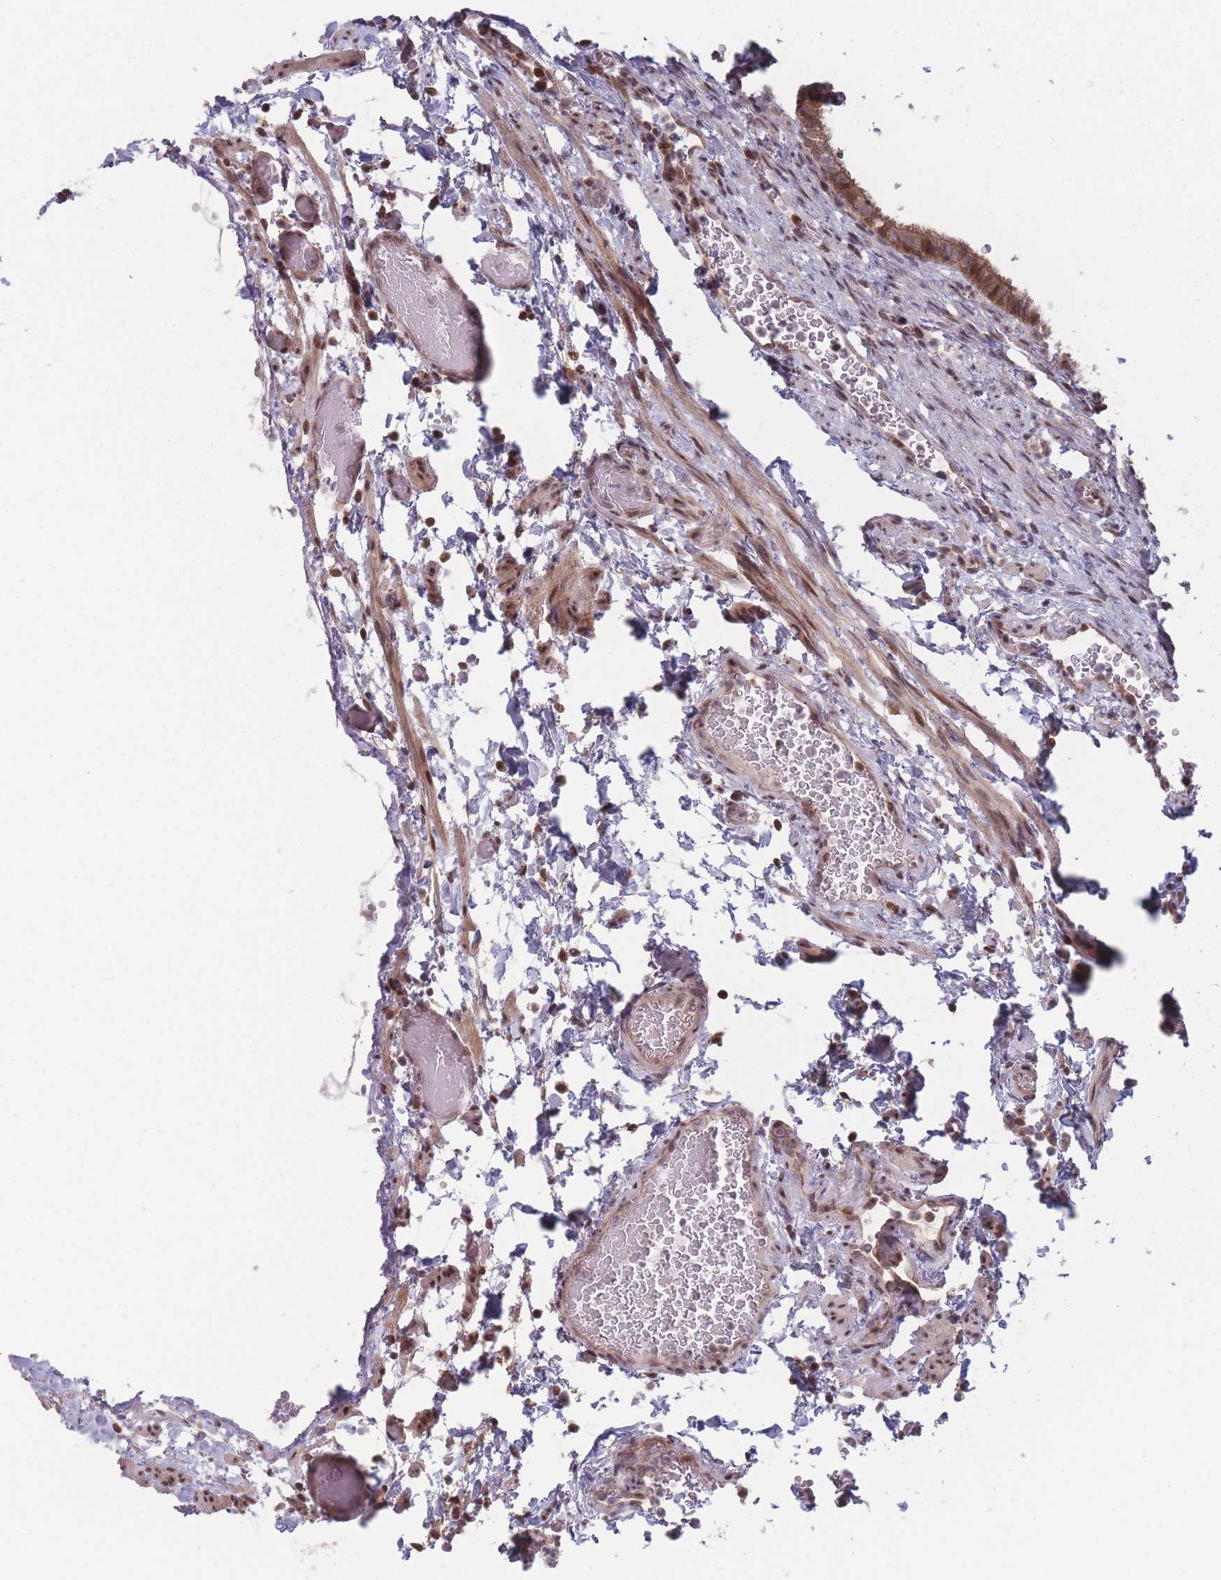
{"staining": {"intensity": "moderate", "quantity": ">75%", "location": "cytoplasmic/membranous"}, "tissue": "fallopian tube", "cell_type": "Glandular cells", "image_type": "normal", "snomed": [{"axis": "morphology", "description": "Normal tissue, NOS"}, {"axis": "topography", "description": "Fallopian tube"}], "caption": "An immunohistochemistry (IHC) histopathology image of normal tissue is shown. Protein staining in brown highlights moderate cytoplasmic/membranous positivity in fallopian tube within glandular cells.", "gene": "RPS18", "patient": {"sex": "female", "age": 41}}